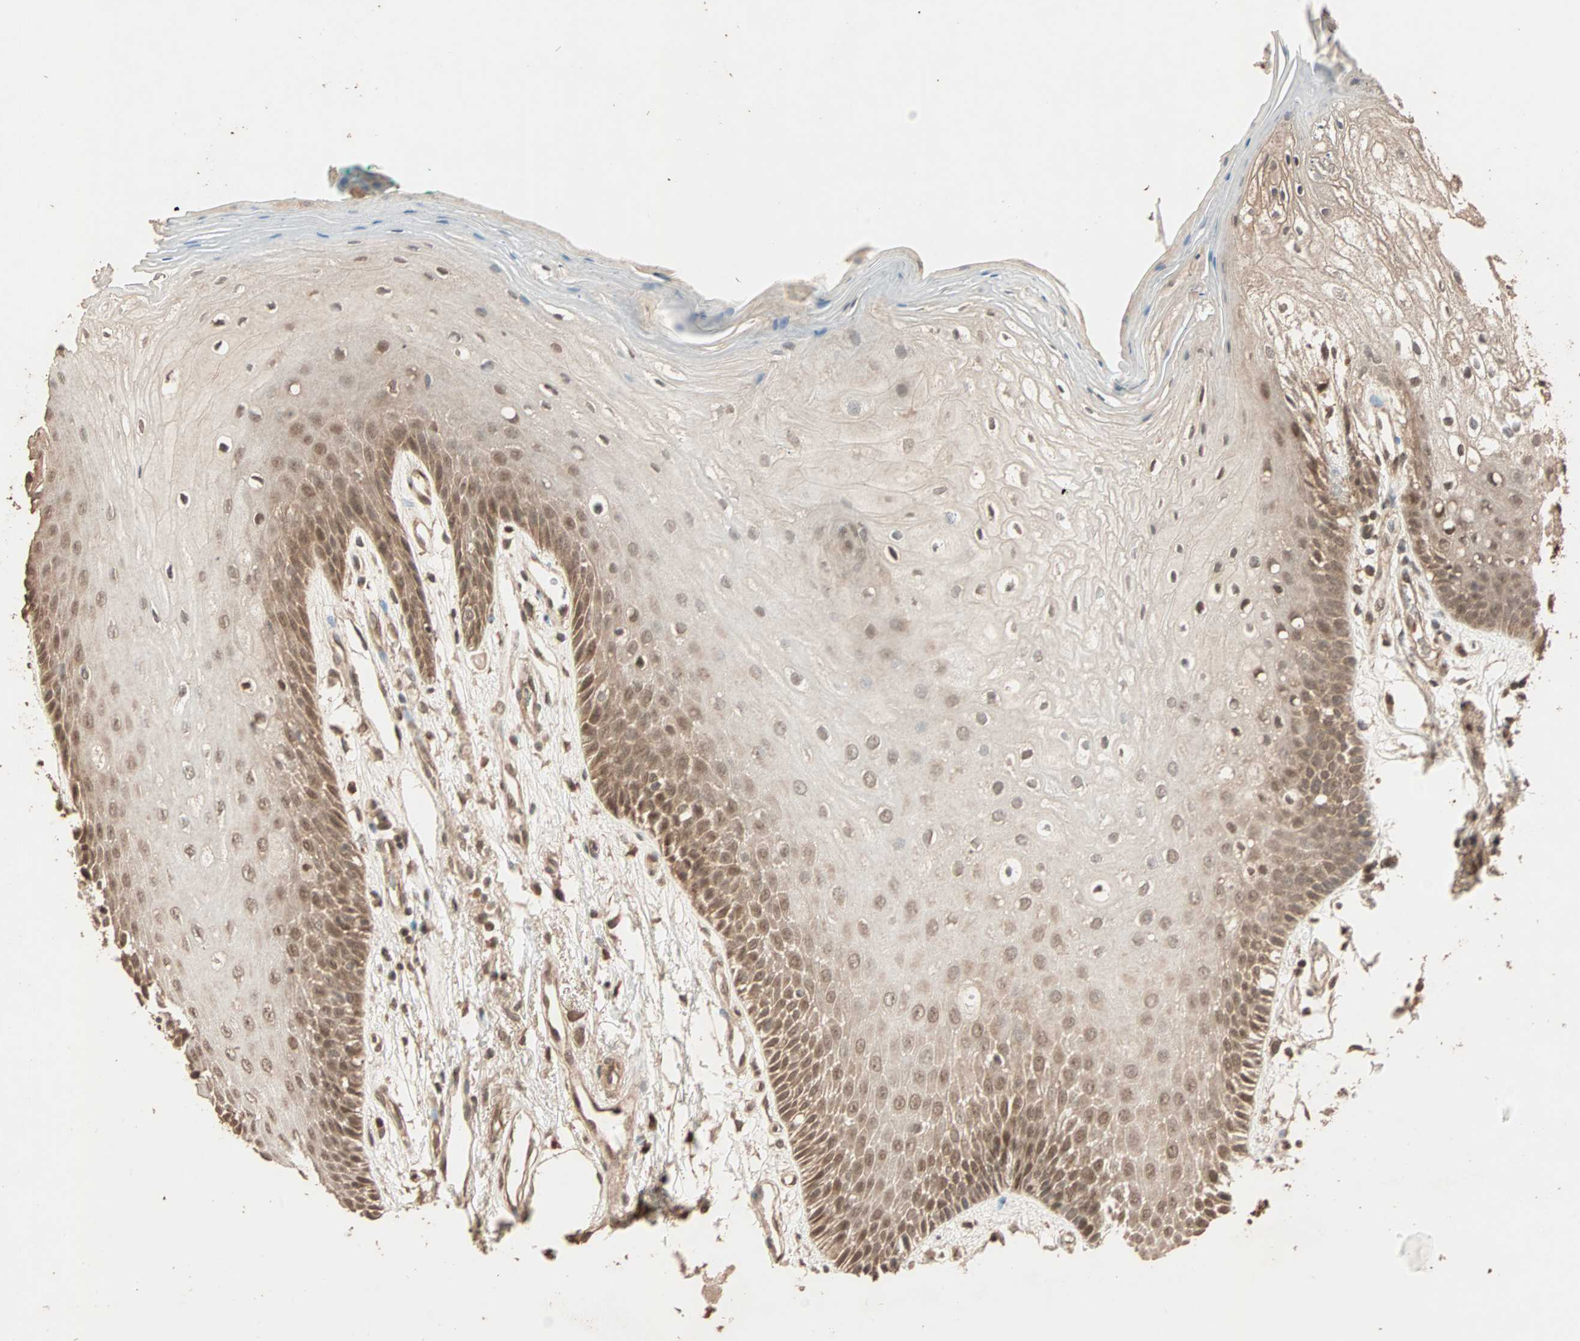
{"staining": {"intensity": "moderate", "quantity": ">75%", "location": "cytoplasmic/membranous,nuclear"}, "tissue": "oral mucosa", "cell_type": "Squamous epithelial cells", "image_type": "normal", "snomed": [{"axis": "morphology", "description": "Normal tissue, NOS"}, {"axis": "morphology", "description": "Squamous cell carcinoma, NOS"}, {"axis": "topography", "description": "Skeletal muscle"}, {"axis": "topography", "description": "Oral tissue"}, {"axis": "topography", "description": "Head-Neck"}], "caption": "About >75% of squamous epithelial cells in unremarkable human oral mucosa exhibit moderate cytoplasmic/membranous,nuclear protein staining as visualized by brown immunohistochemical staining.", "gene": "ZBTB33", "patient": {"sex": "female", "age": 84}}